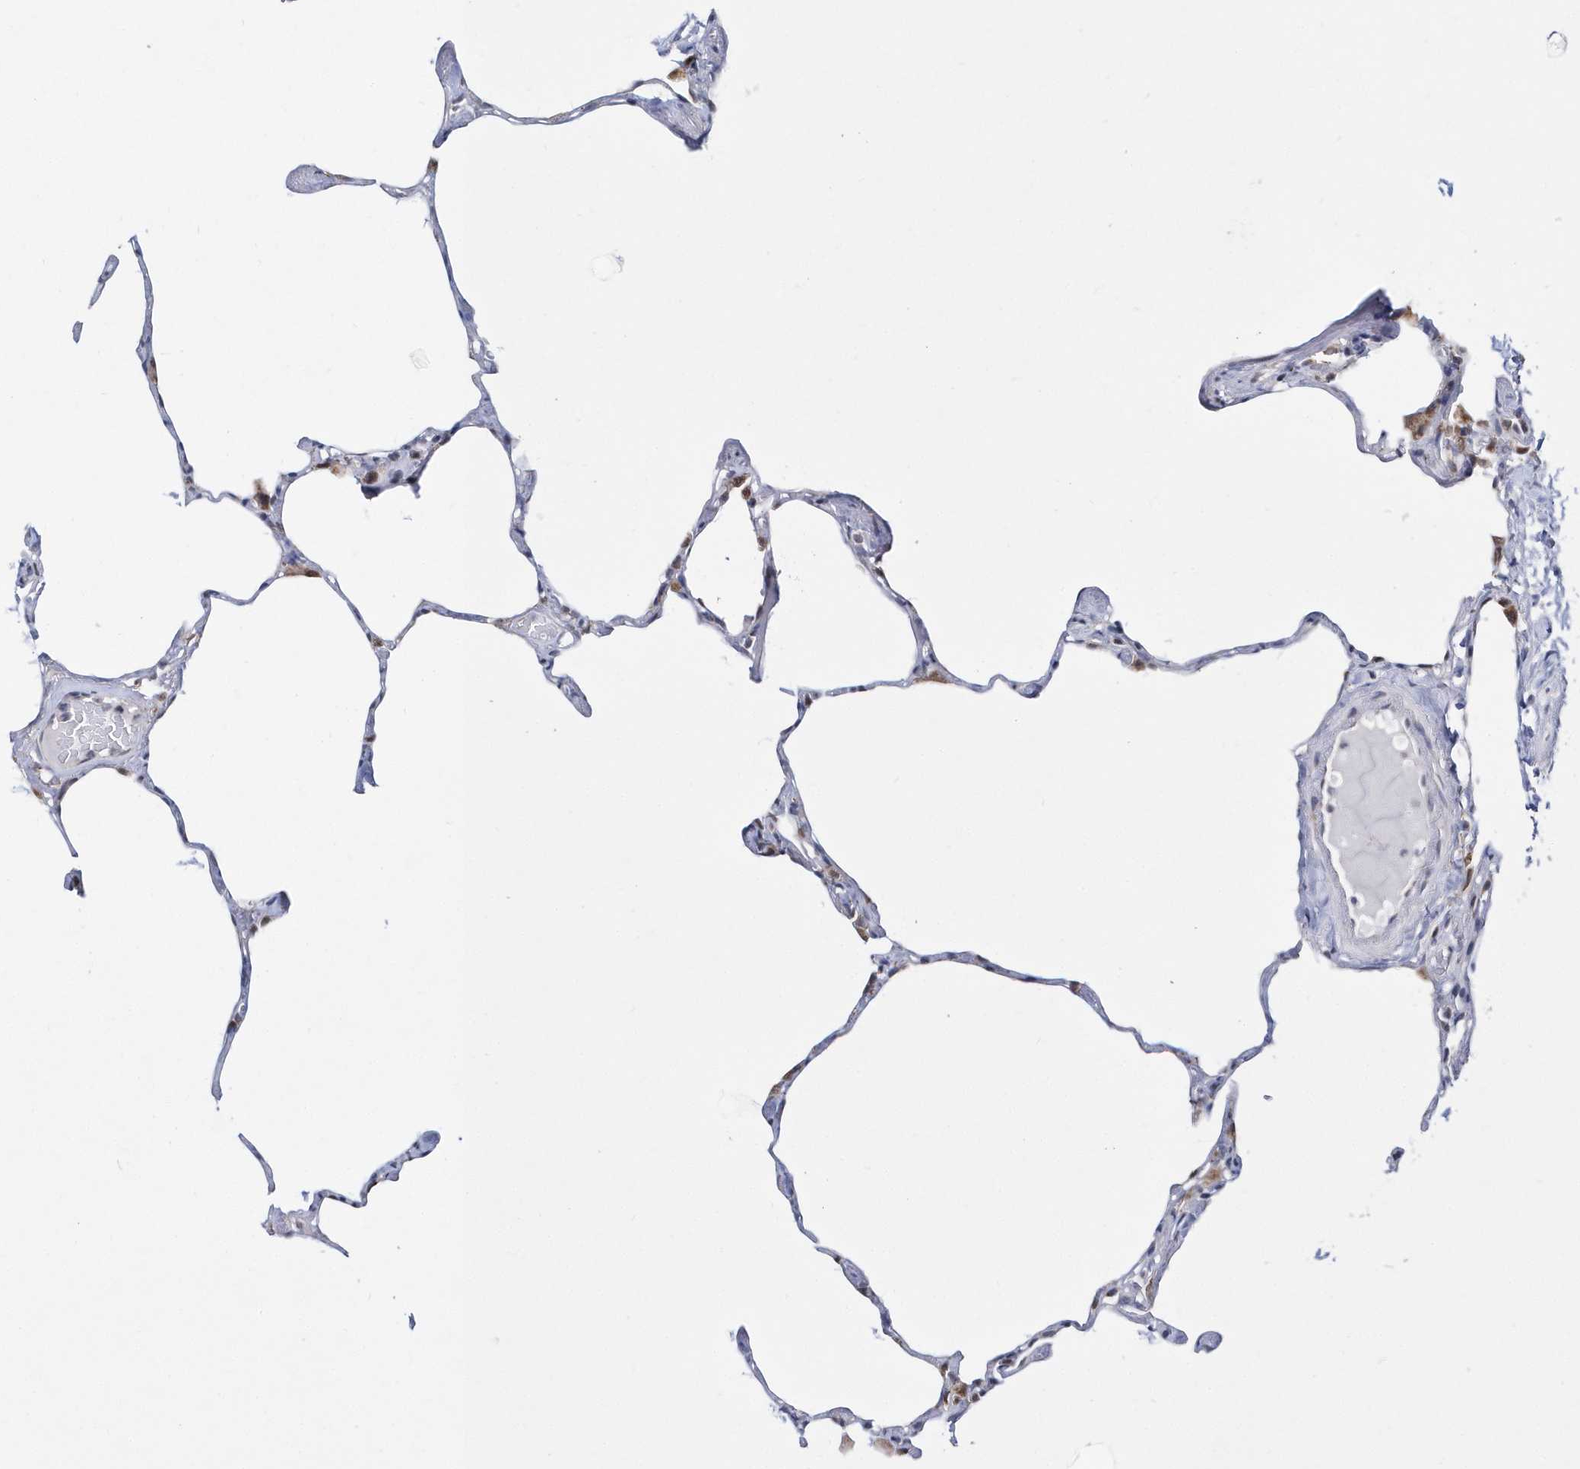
{"staining": {"intensity": "negative", "quantity": "none", "location": "none"}, "tissue": "lung", "cell_type": "Alveolar cells", "image_type": "normal", "snomed": [{"axis": "morphology", "description": "Normal tissue, NOS"}, {"axis": "topography", "description": "Lung"}], "caption": "The histopathology image reveals no significant positivity in alveolar cells of lung.", "gene": "SPATA5", "patient": {"sex": "male", "age": 65}}